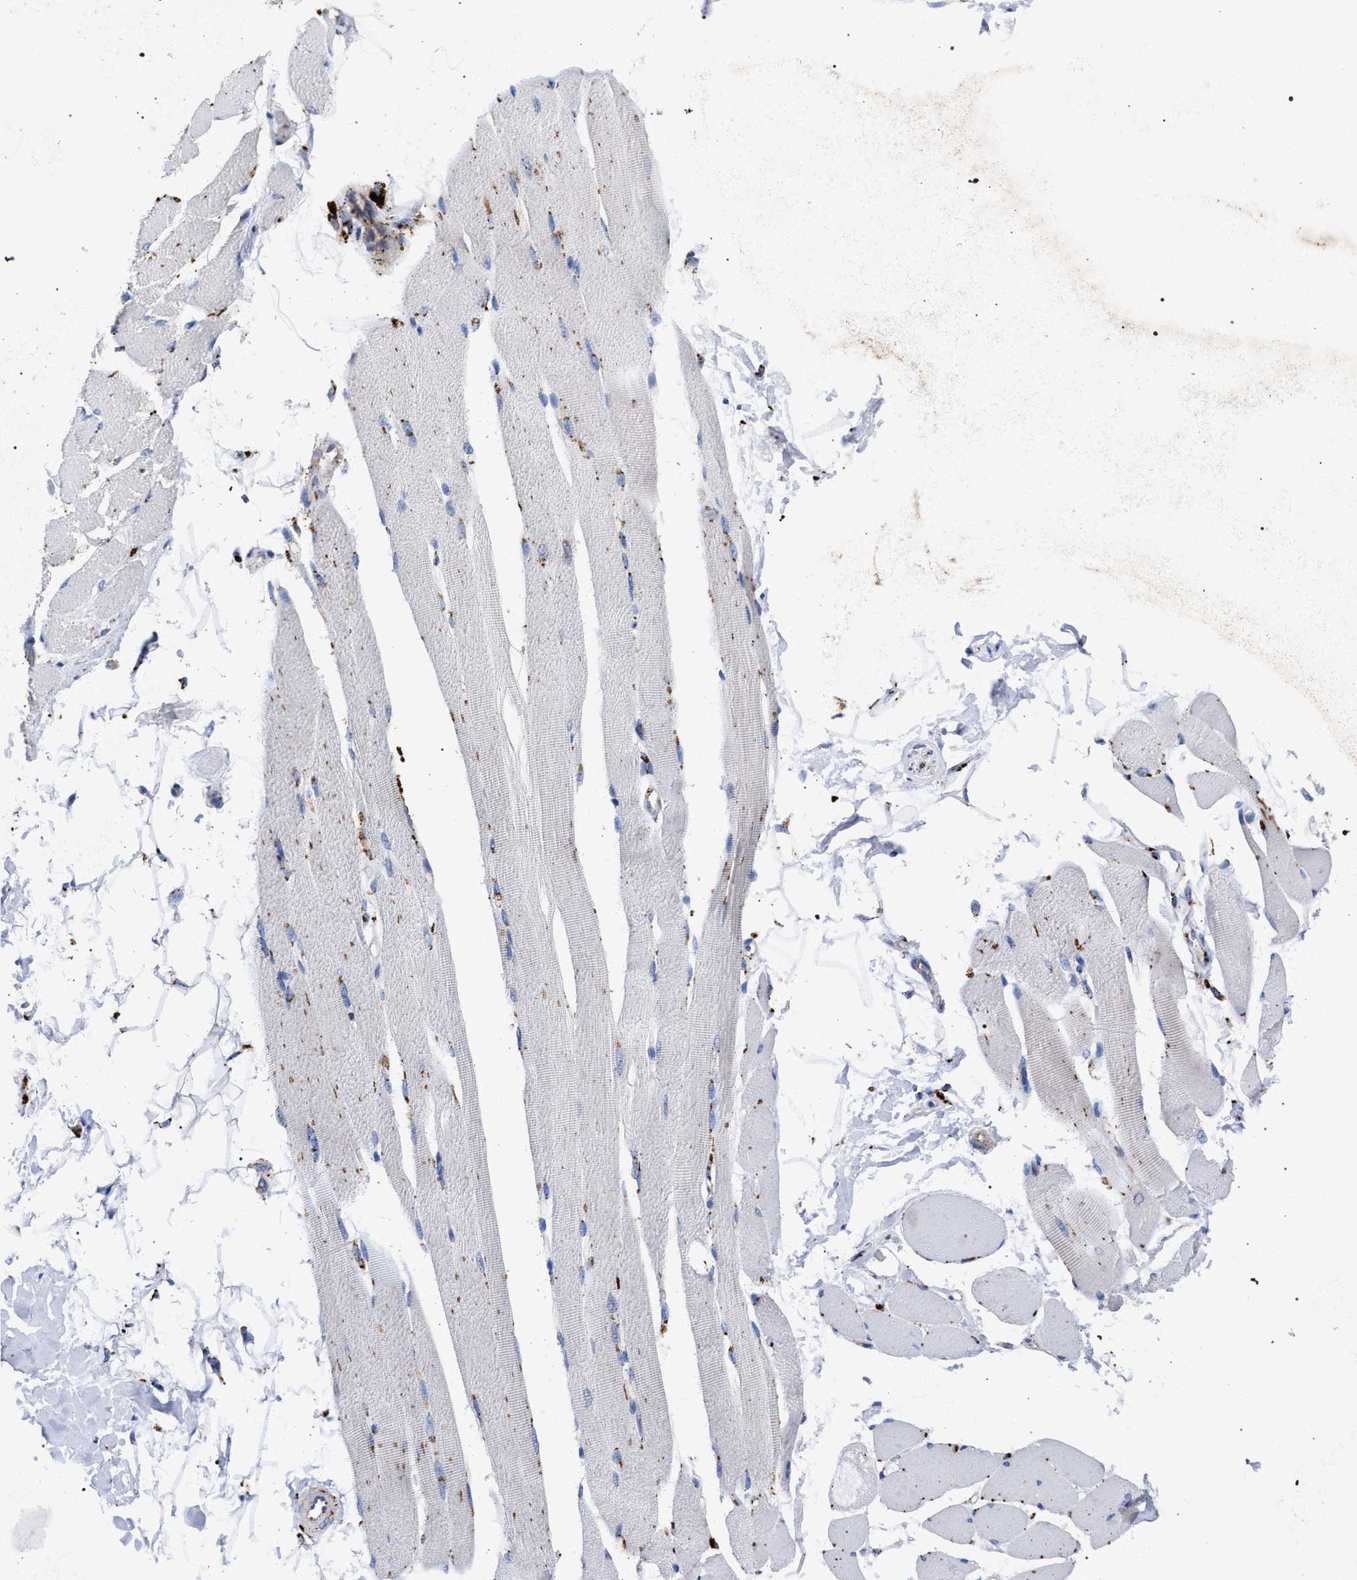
{"staining": {"intensity": "strong", "quantity": "<25%", "location": "cytoplasmic/membranous"}, "tissue": "skeletal muscle", "cell_type": "Myocytes", "image_type": "normal", "snomed": [{"axis": "morphology", "description": "Normal tissue, NOS"}, {"axis": "topography", "description": "Skeletal muscle"}, {"axis": "topography", "description": "Peripheral nerve tissue"}], "caption": "This histopathology image reveals immunohistochemistry staining of unremarkable human skeletal muscle, with medium strong cytoplasmic/membranous staining in about <25% of myocytes.", "gene": "PPT1", "patient": {"sex": "female", "age": 84}}